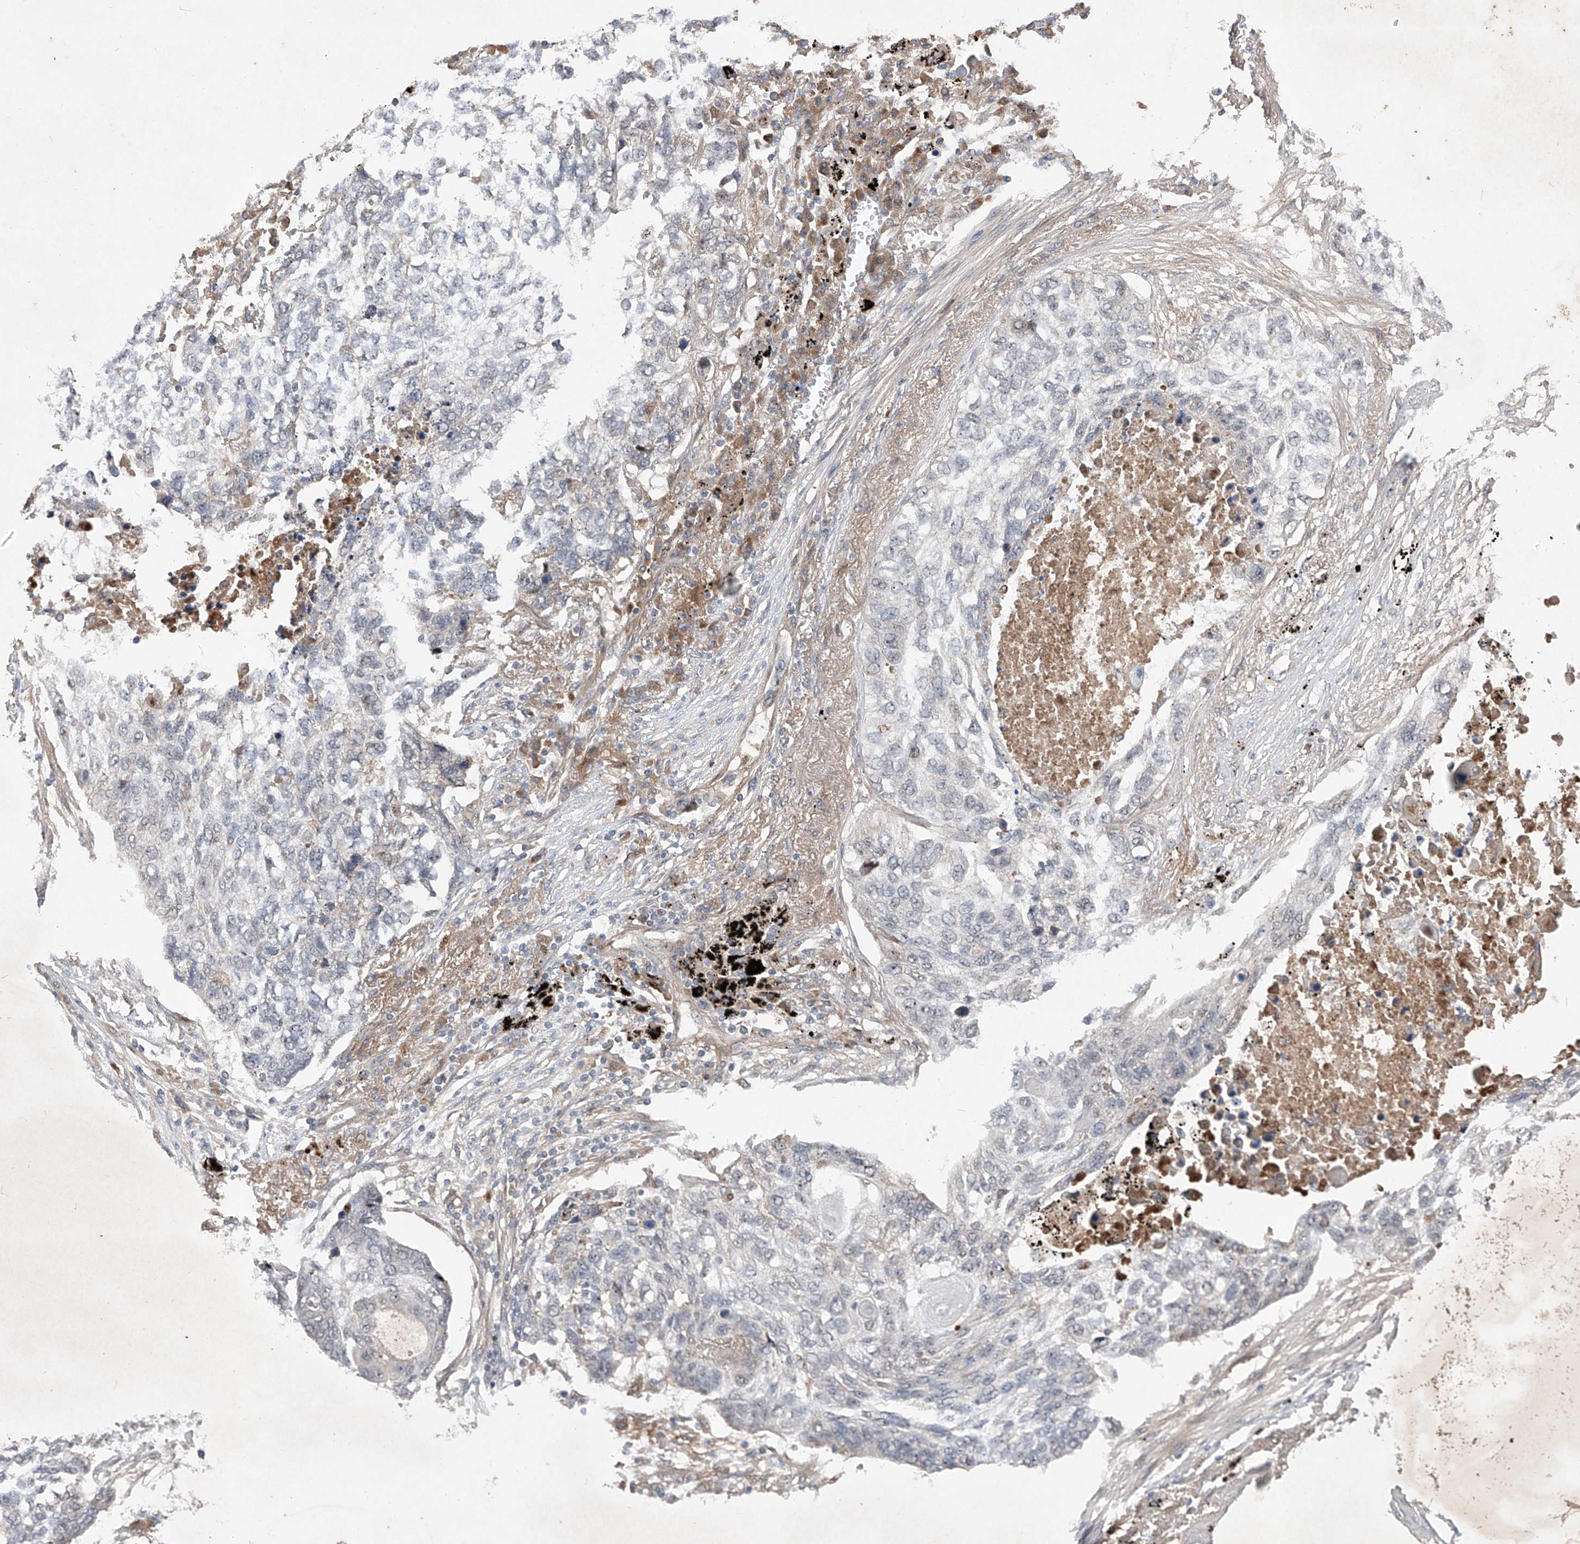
{"staining": {"intensity": "negative", "quantity": "none", "location": "none"}, "tissue": "lung cancer", "cell_type": "Tumor cells", "image_type": "cancer", "snomed": [{"axis": "morphology", "description": "Squamous cell carcinoma, NOS"}, {"axis": "topography", "description": "Lung"}], "caption": "Squamous cell carcinoma (lung) was stained to show a protein in brown. There is no significant positivity in tumor cells. Nuclei are stained in blue.", "gene": "FAM135A", "patient": {"sex": "female", "age": 63}}